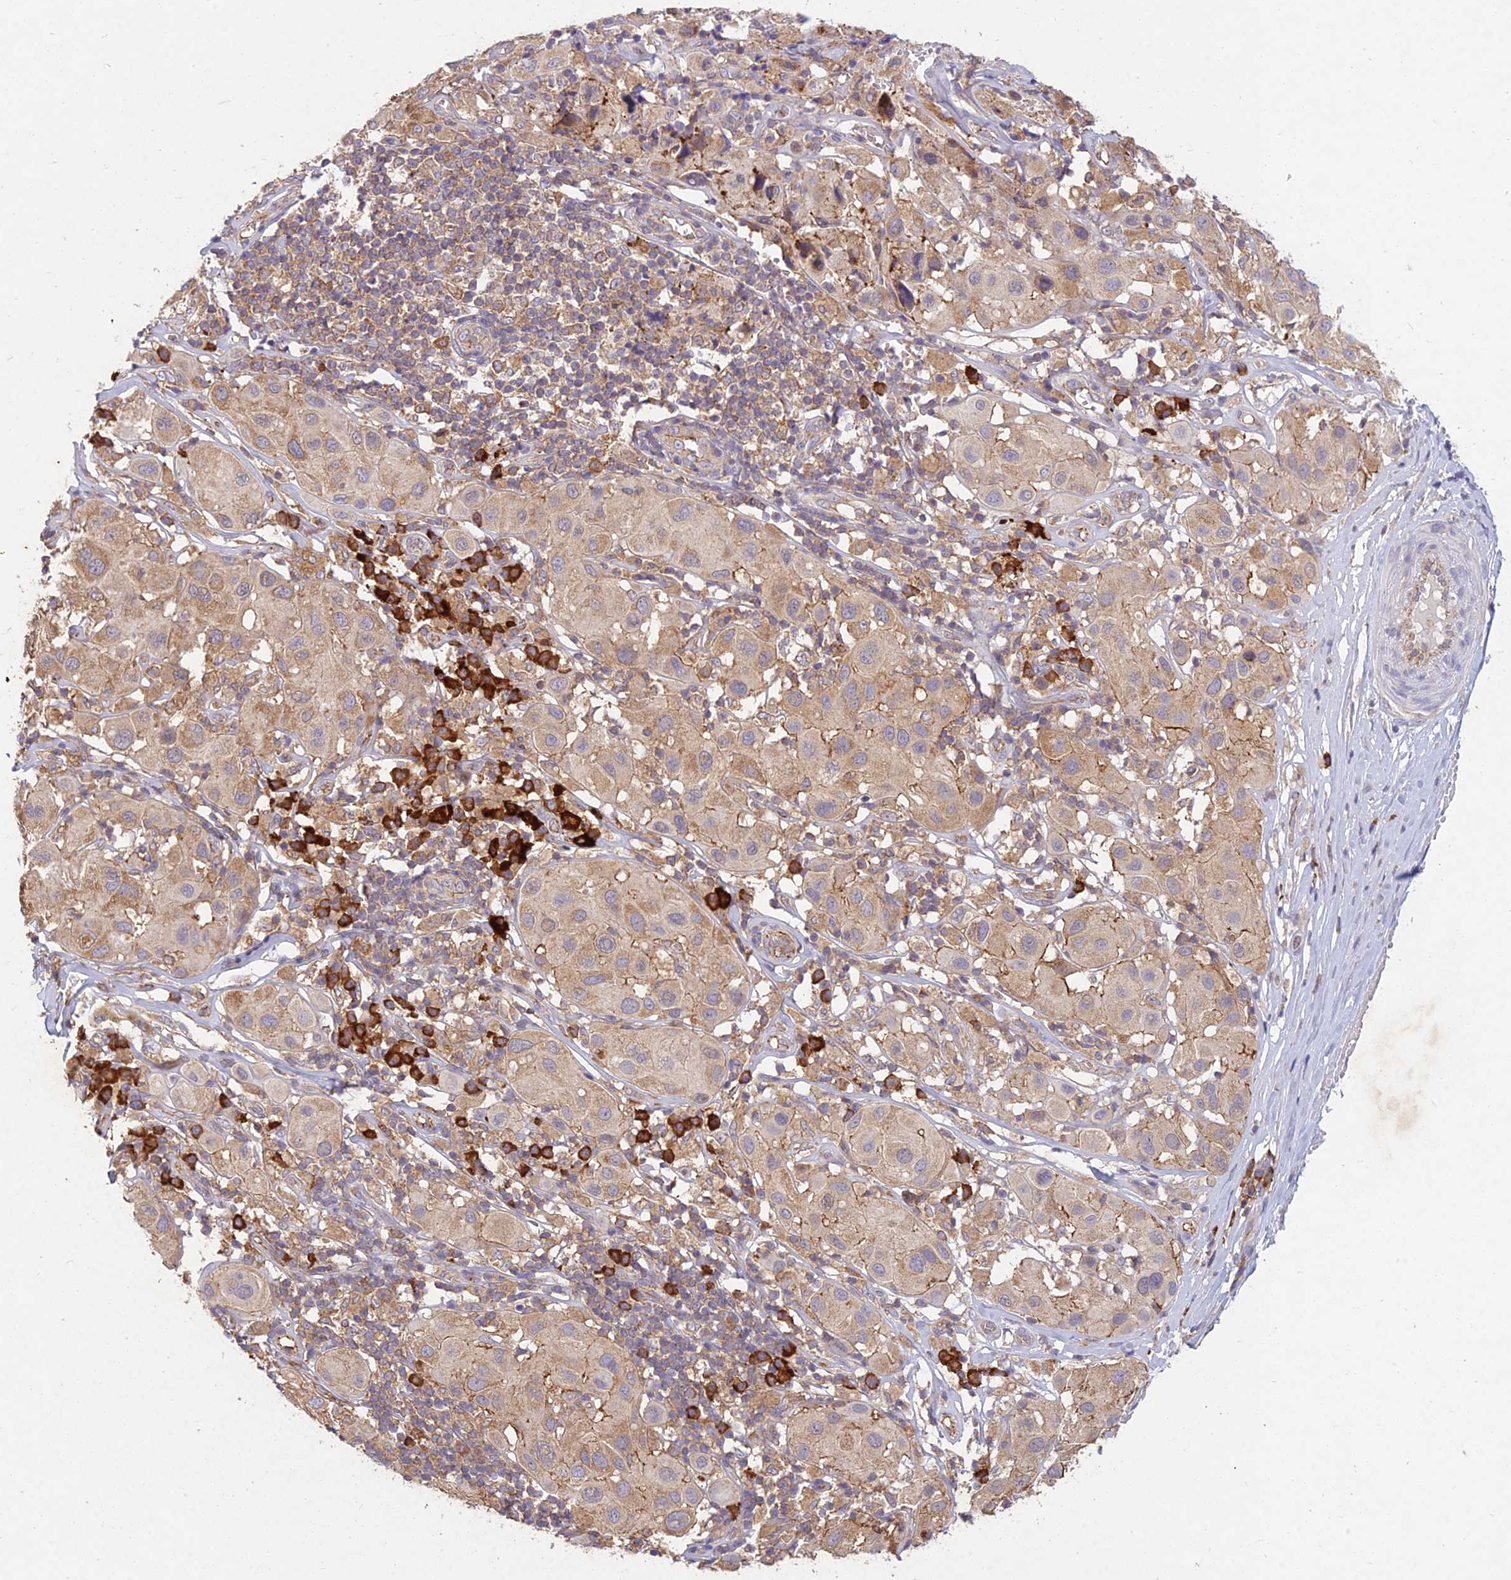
{"staining": {"intensity": "moderate", "quantity": "25%-75%", "location": "cytoplasmic/membranous"}, "tissue": "melanoma", "cell_type": "Tumor cells", "image_type": "cancer", "snomed": [{"axis": "morphology", "description": "Malignant melanoma, Metastatic site"}, {"axis": "topography", "description": "Skin"}], "caption": "DAB immunohistochemical staining of malignant melanoma (metastatic site) displays moderate cytoplasmic/membranous protein staining in approximately 25%-75% of tumor cells.", "gene": "NXNL2", "patient": {"sex": "male", "age": 41}}